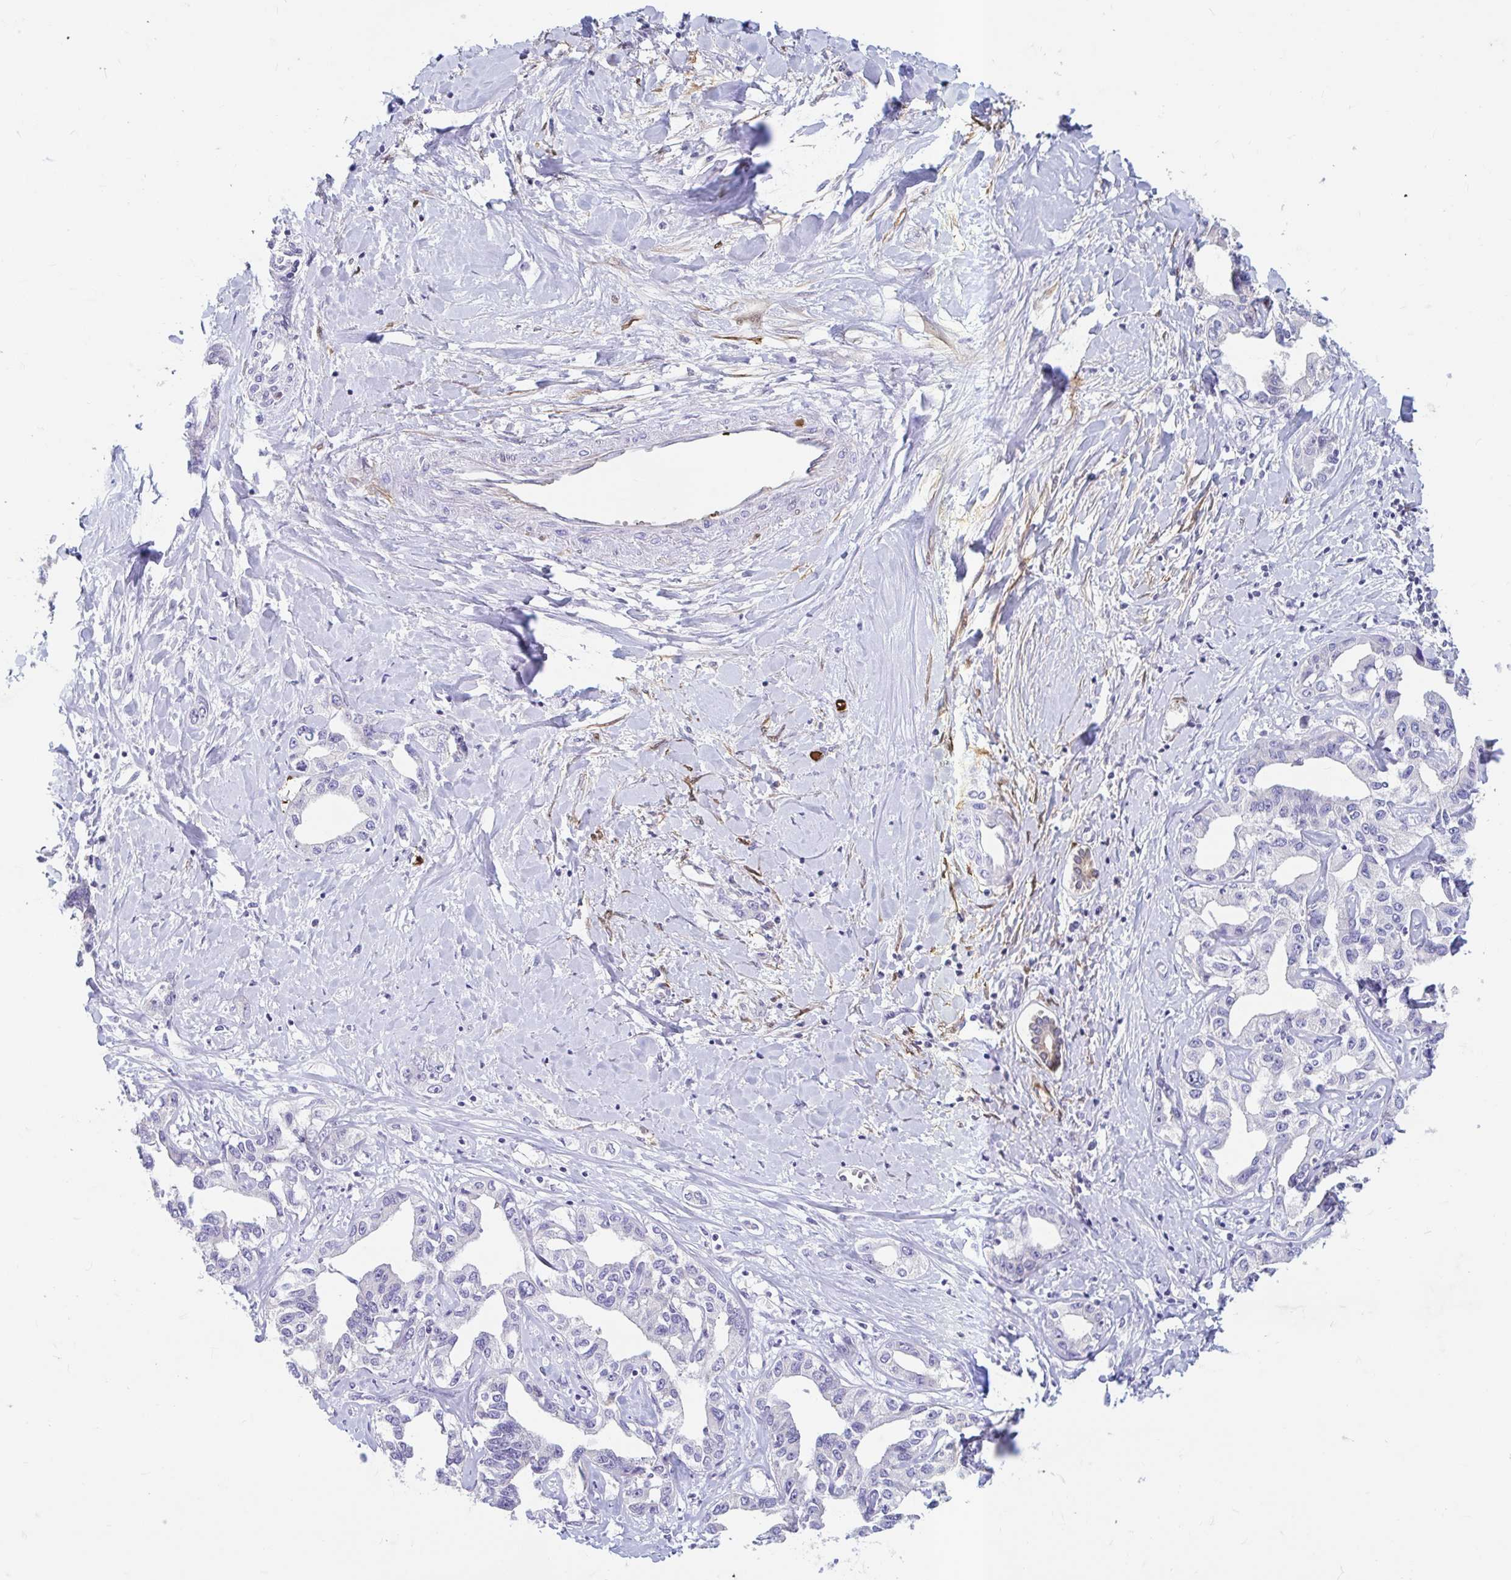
{"staining": {"intensity": "negative", "quantity": "none", "location": "none"}, "tissue": "liver cancer", "cell_type": "Tumor cells", "image_type": "cancer", "snomed": [{"axis": "morphology", "description": "Cholangiocarcinoma"}, {"axis": "topography", "description": "Liver"}], "caption": "Tumor cells are negative for brown protein staining in liver cancer (cholangiocarcinoma).", "gene": "ADH1A", "patient": {"sex": "male", "age": 59}}